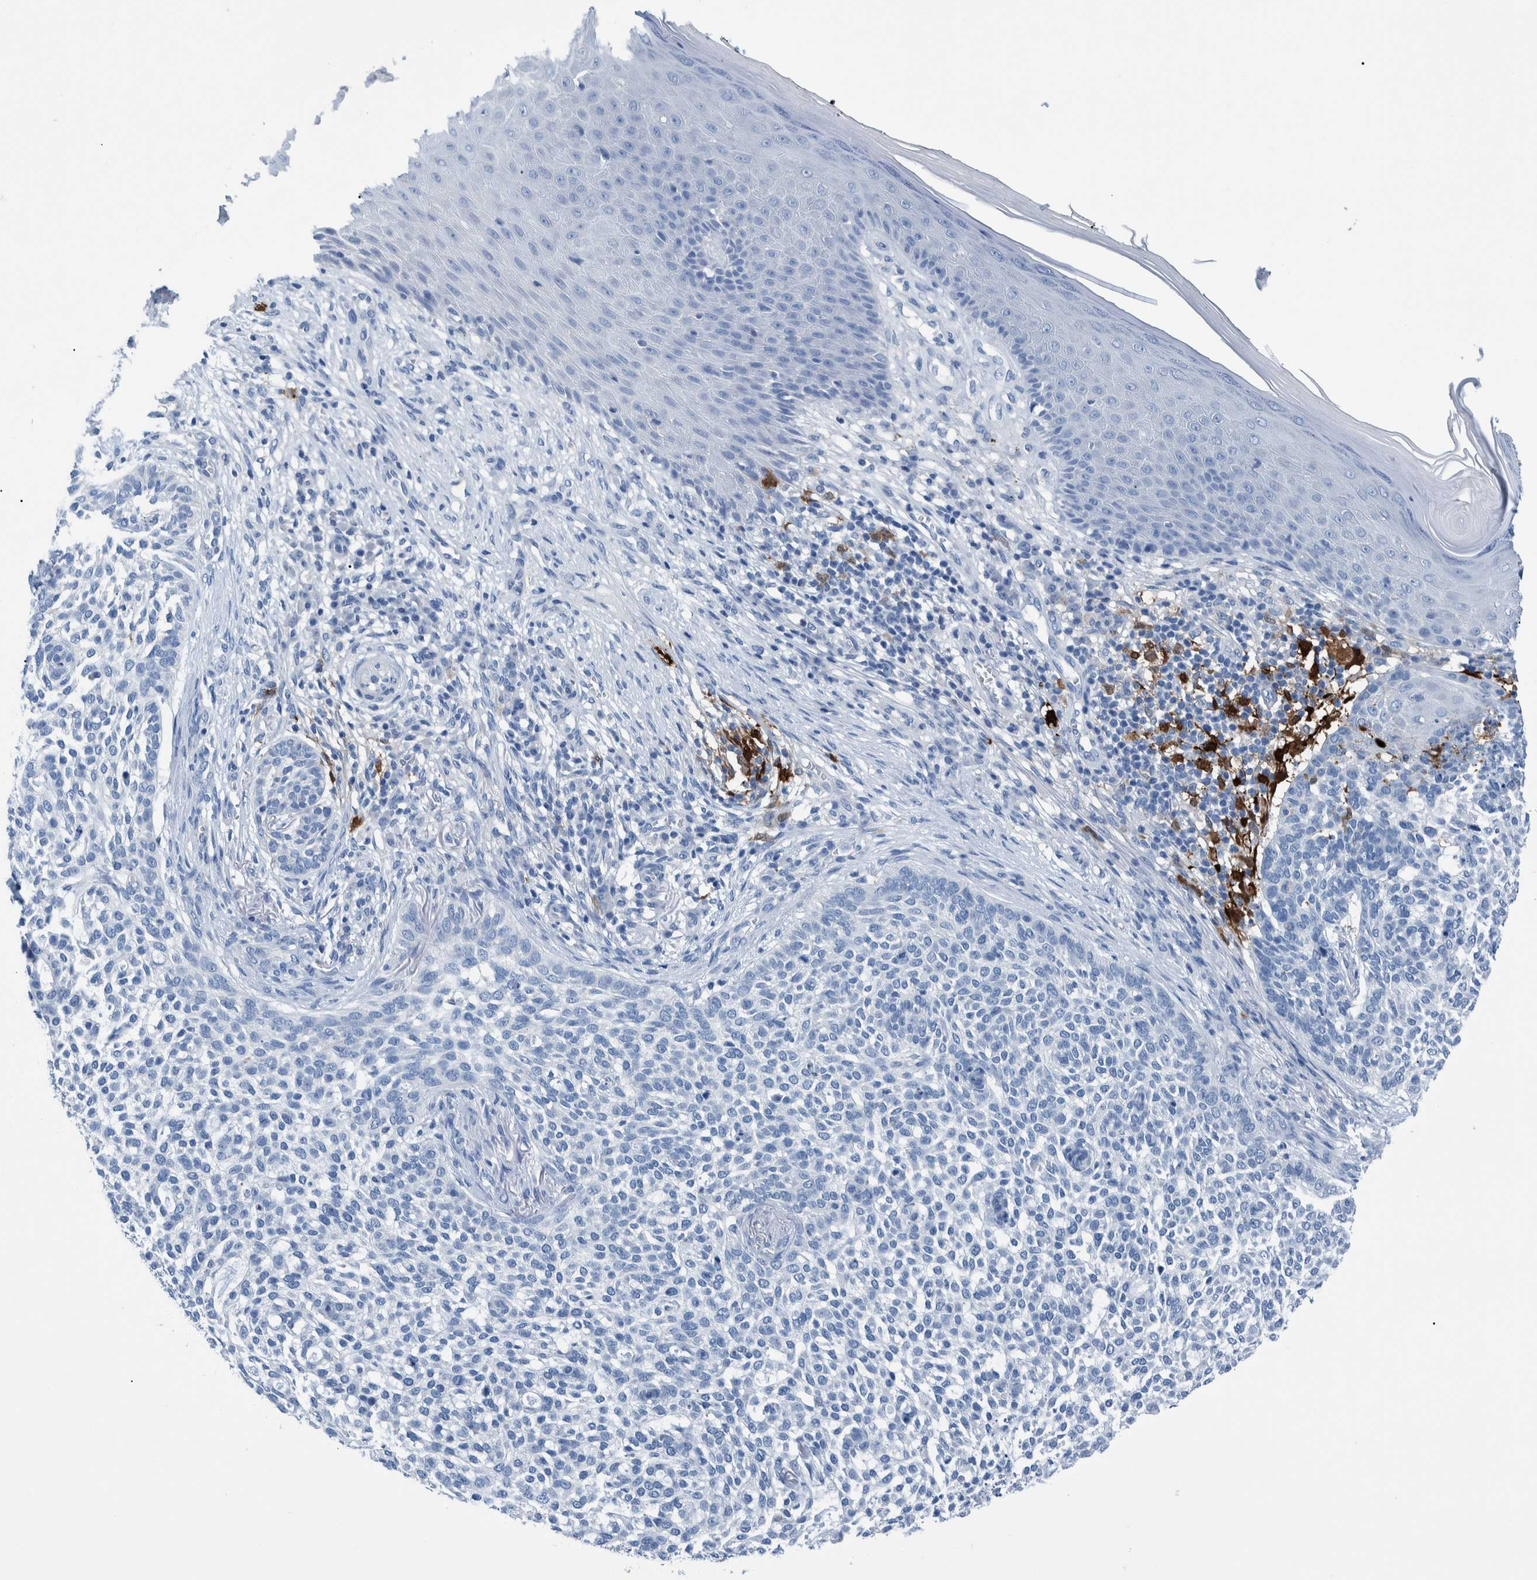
{"staining": {"intensity": "negative", "quantity": "none", "location": "none"}, "tissue": "skin cancer", "cell_type": "Tumor cells", "image_type": "cancer", "snomed": [{"axis": "morphology", "description": "Basal cell carcinoma"}, {"axis": "topography", "description": "Skin"}], "caption": "DAB immunohistochemical staining of human skin basal cell carcinoma demonstrates no significant staining in tumor cells.", "gene": "IDO1", "patient": {"sex": "female", "age": 64}}